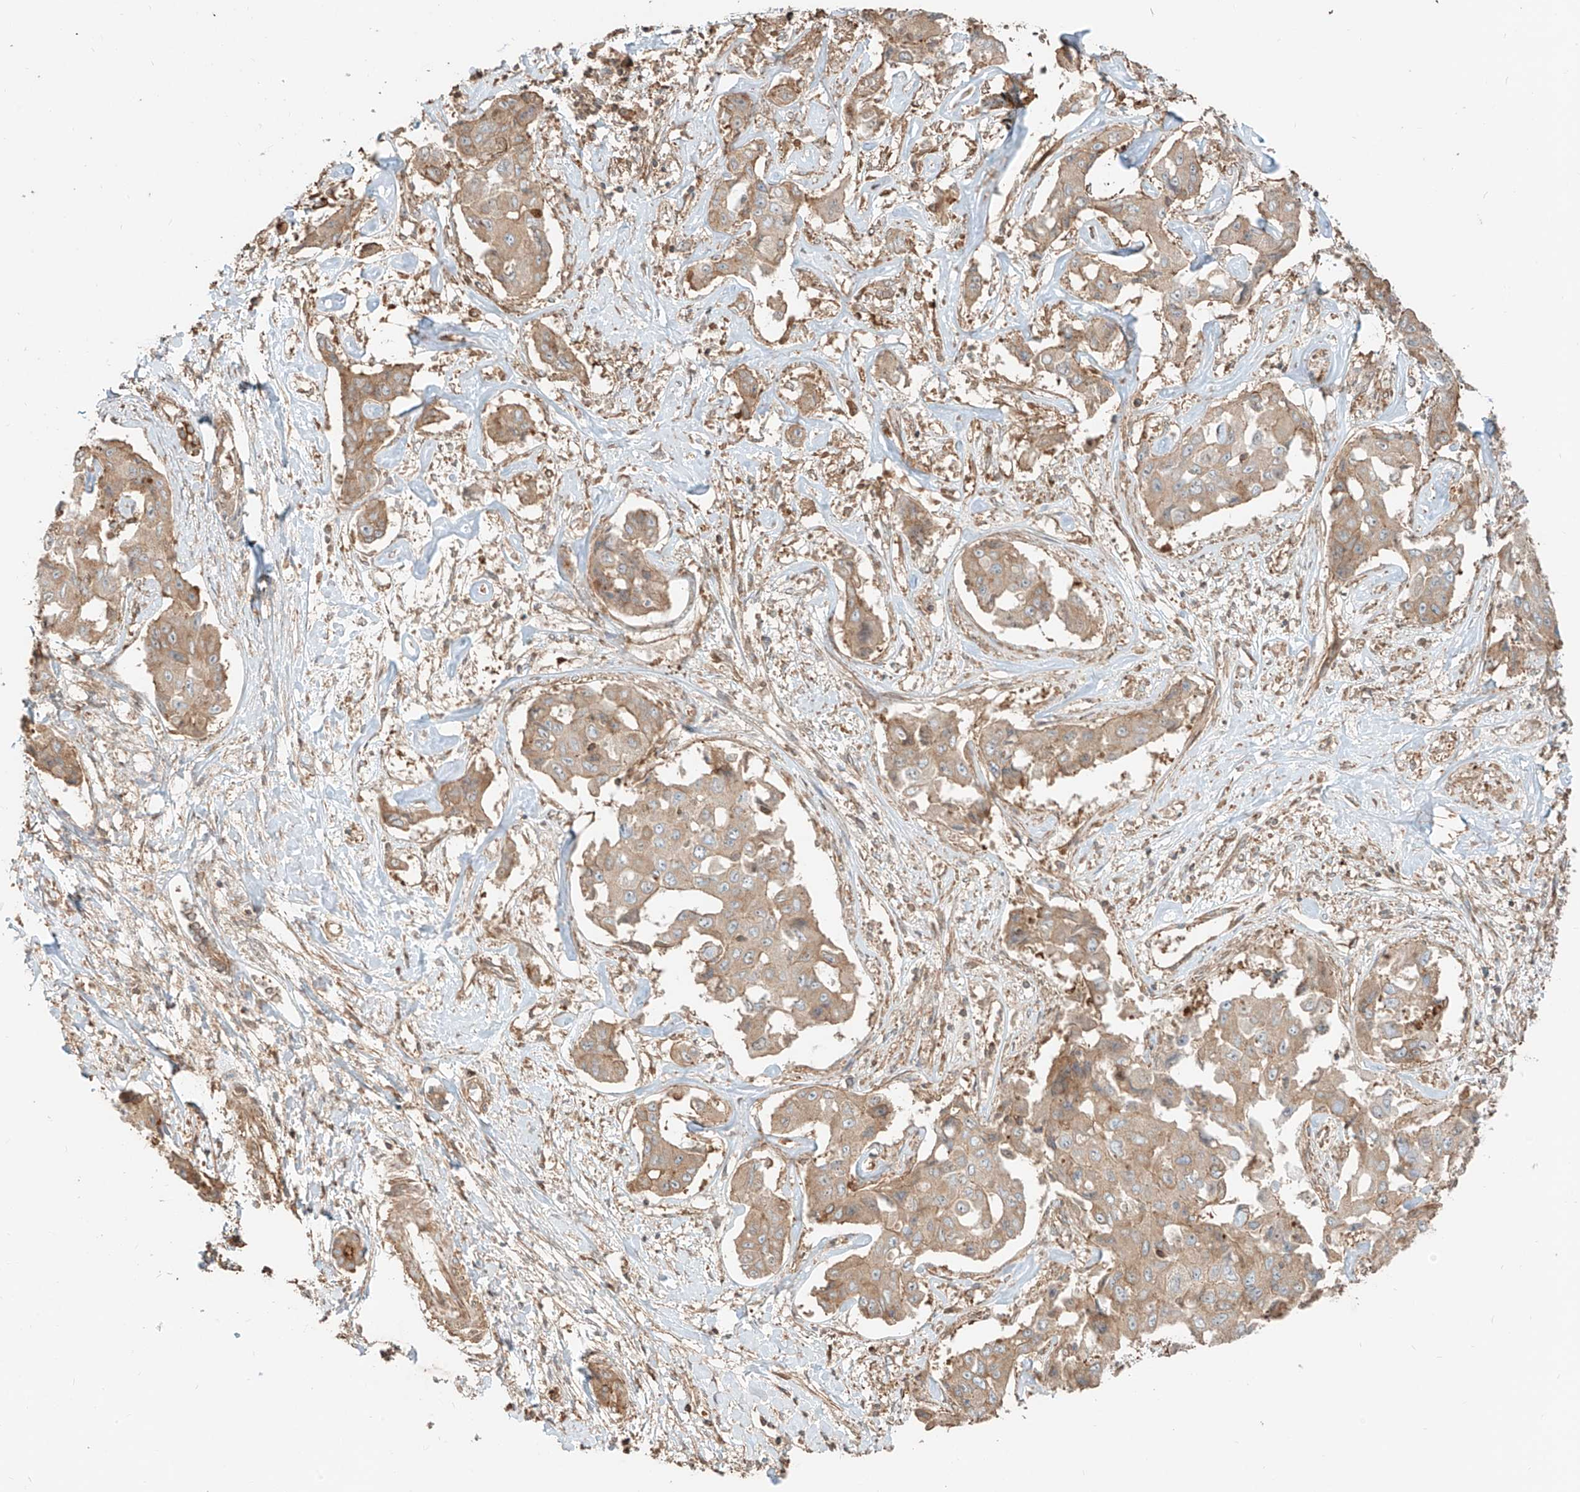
{"staining": {"intensity": "moderate", "quantity": ">75%", "location": "cytoplasmic/membranous"}, "tissue": "liver cancer", "cell_type": "Tumor cells", "image_type": "cancer", "snomed": [{"axis": "morphology", "description": "Cholangiocarcinoma"}, {"axis": "topography", "description": "Liver"}], "caption": "Liver cancer (cholangiocarcinoma) tissue demonstrates moderate cytoplasmic/membranous positivity in approximately >75% of tumor cells", "gene": "CCDC115", "patient": {"sex": "male", "age": 59}}